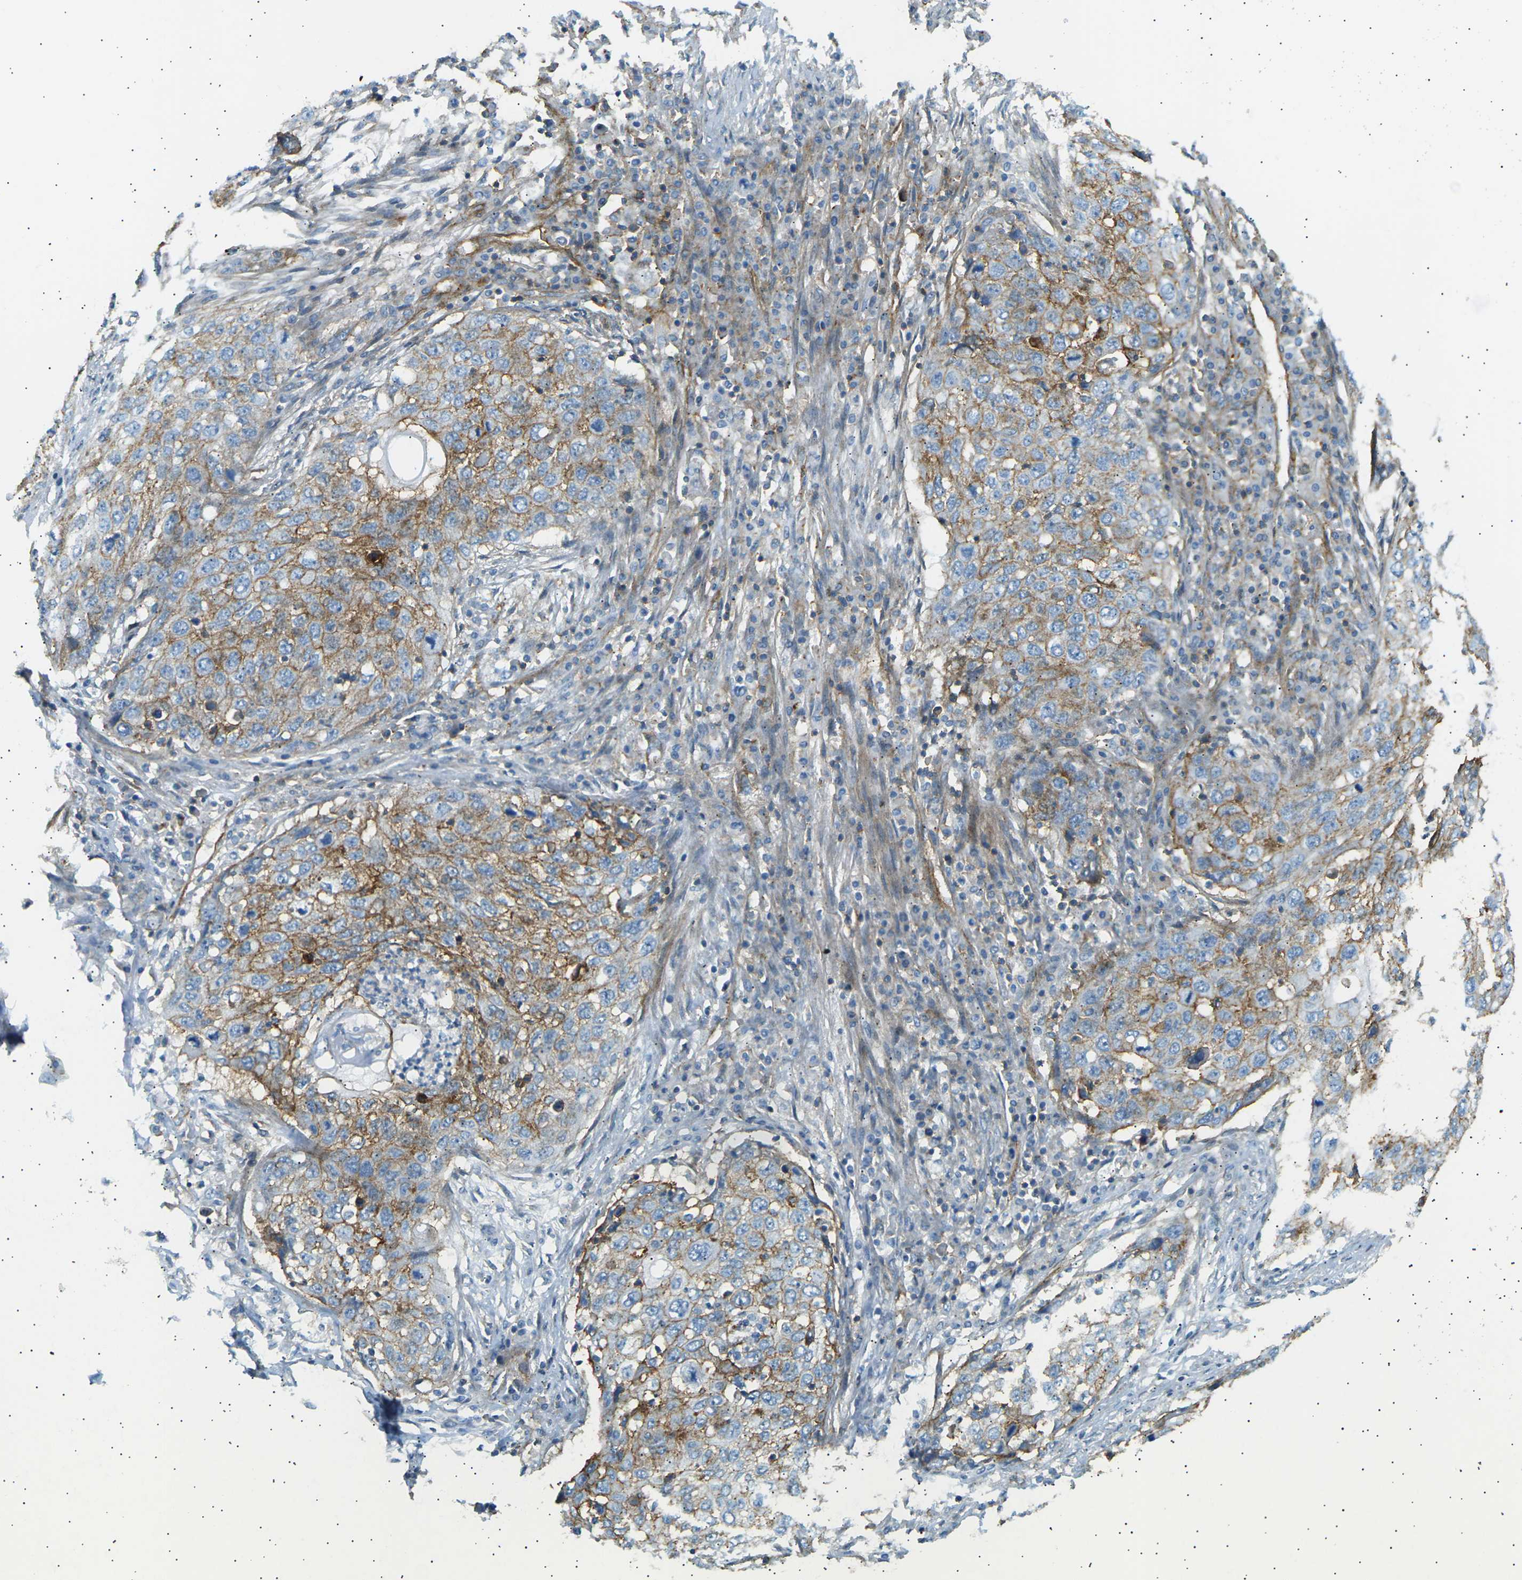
{"staining": {"intensity": "moderate", "quantity": "25%-75%", "location": "cytoplasmic/membranous"}, "tissue": "lung cancer", "cell_type": "Tumor cells", "image_type": "cancer", "snomed": [{"axis": "morphology", "description": "Squamous cell carcinoma, NOS"}, {"axis": "topography", "description": "Lung"}], "caption": "Tumor cells show moderate cytoplasmic/membranous staining in about 25%-75% of cells in squamous cell carcinoma (lung).", "gene": "ATP2B4", "patient": {"sex": "female", "age": 63}}